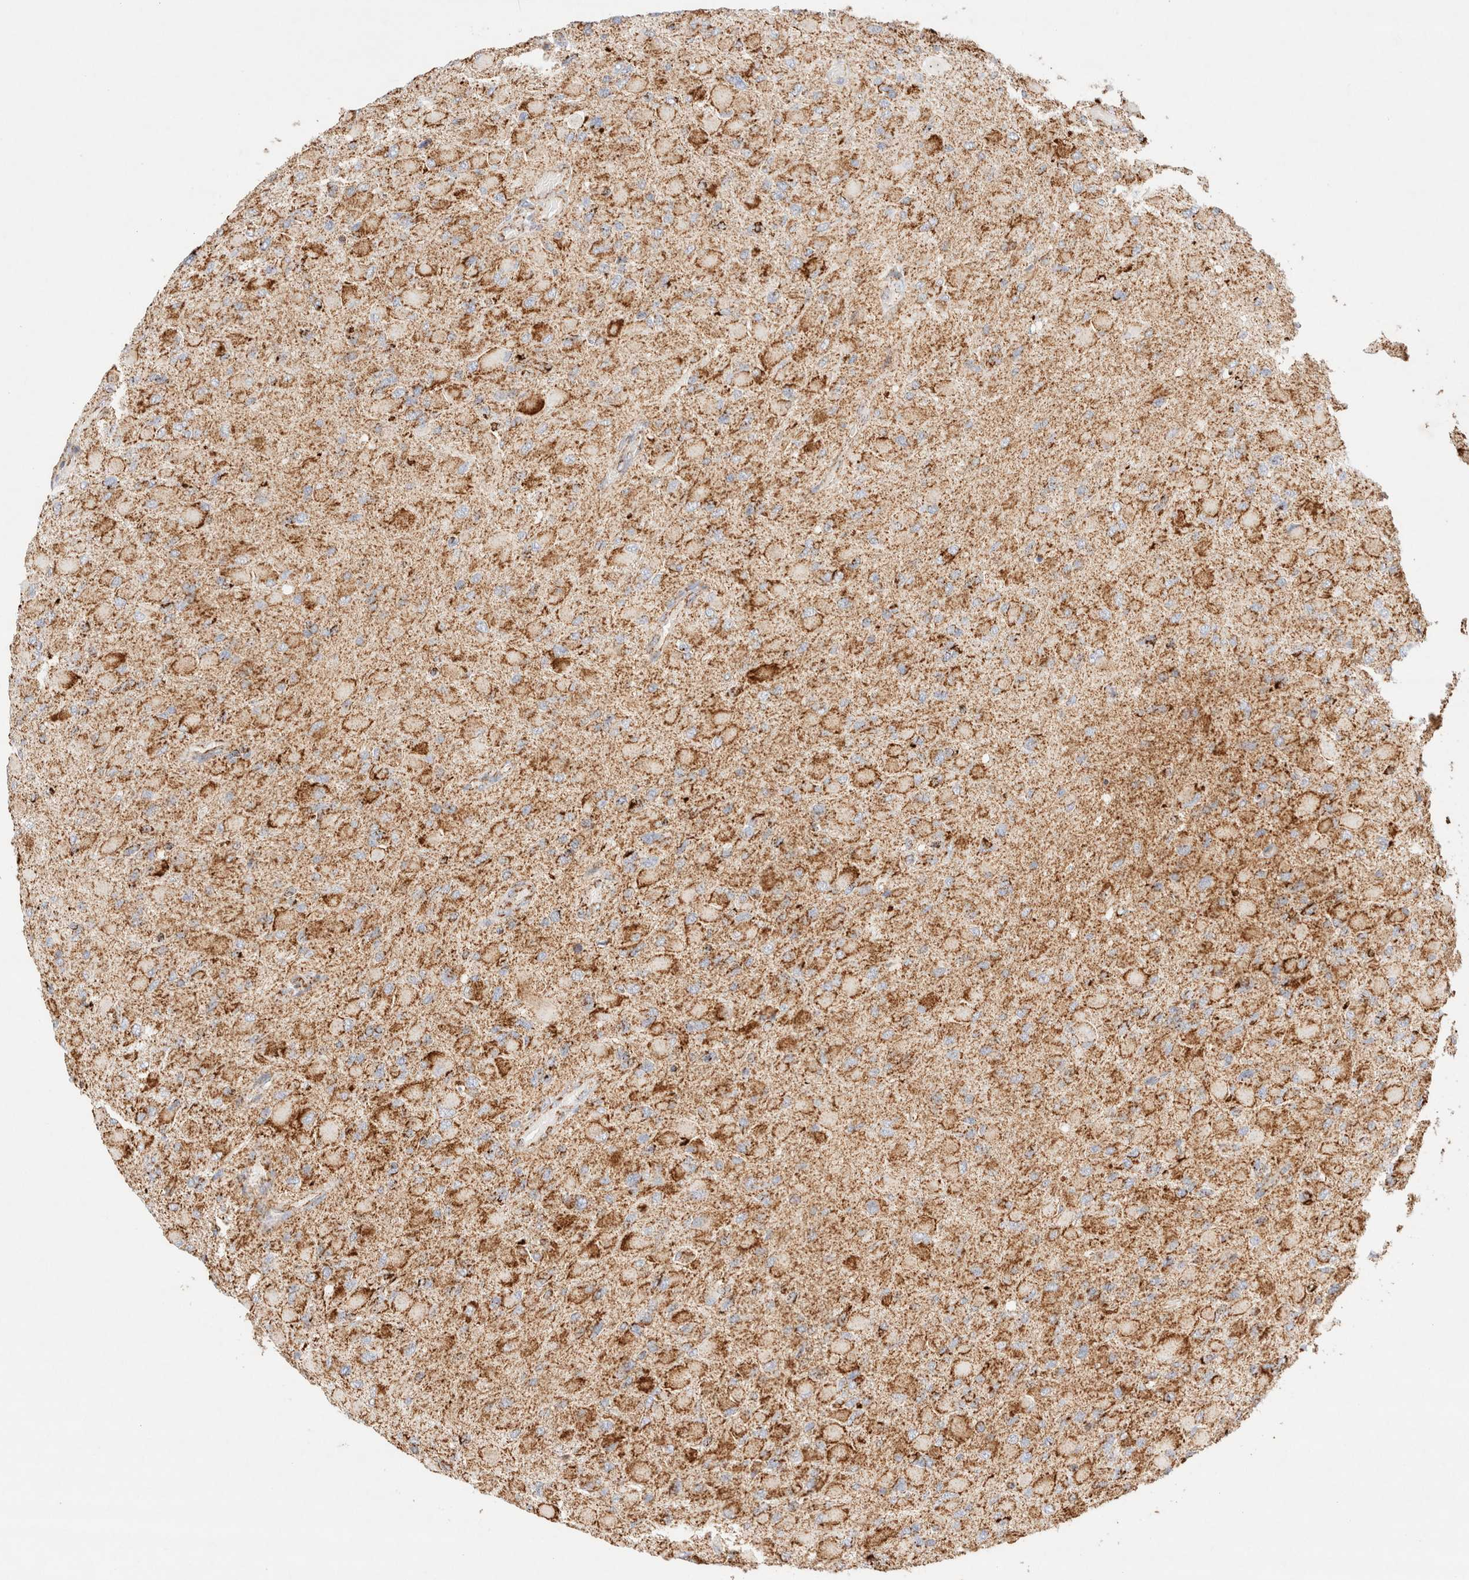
{"staining": {"intensity": "moderate", "quantity": ">75%", "location": "cytoplasmic/membranous"}, "tissue": "glioma", "cell_type": "Tumor cells", "image_type": "cancer", "snomed": [{"axis": "morphology", "description": "Glioma, malignant, High grade"}, {"axis": "topography", "description": "Cerebral cortex"}], "caption": "A brown stain shows moderate cytoplasmic/membranous positivity of a protein in glioma tumor cells.", "gene": "PHB2", "patient": {"sex": "female", "age": 36}}